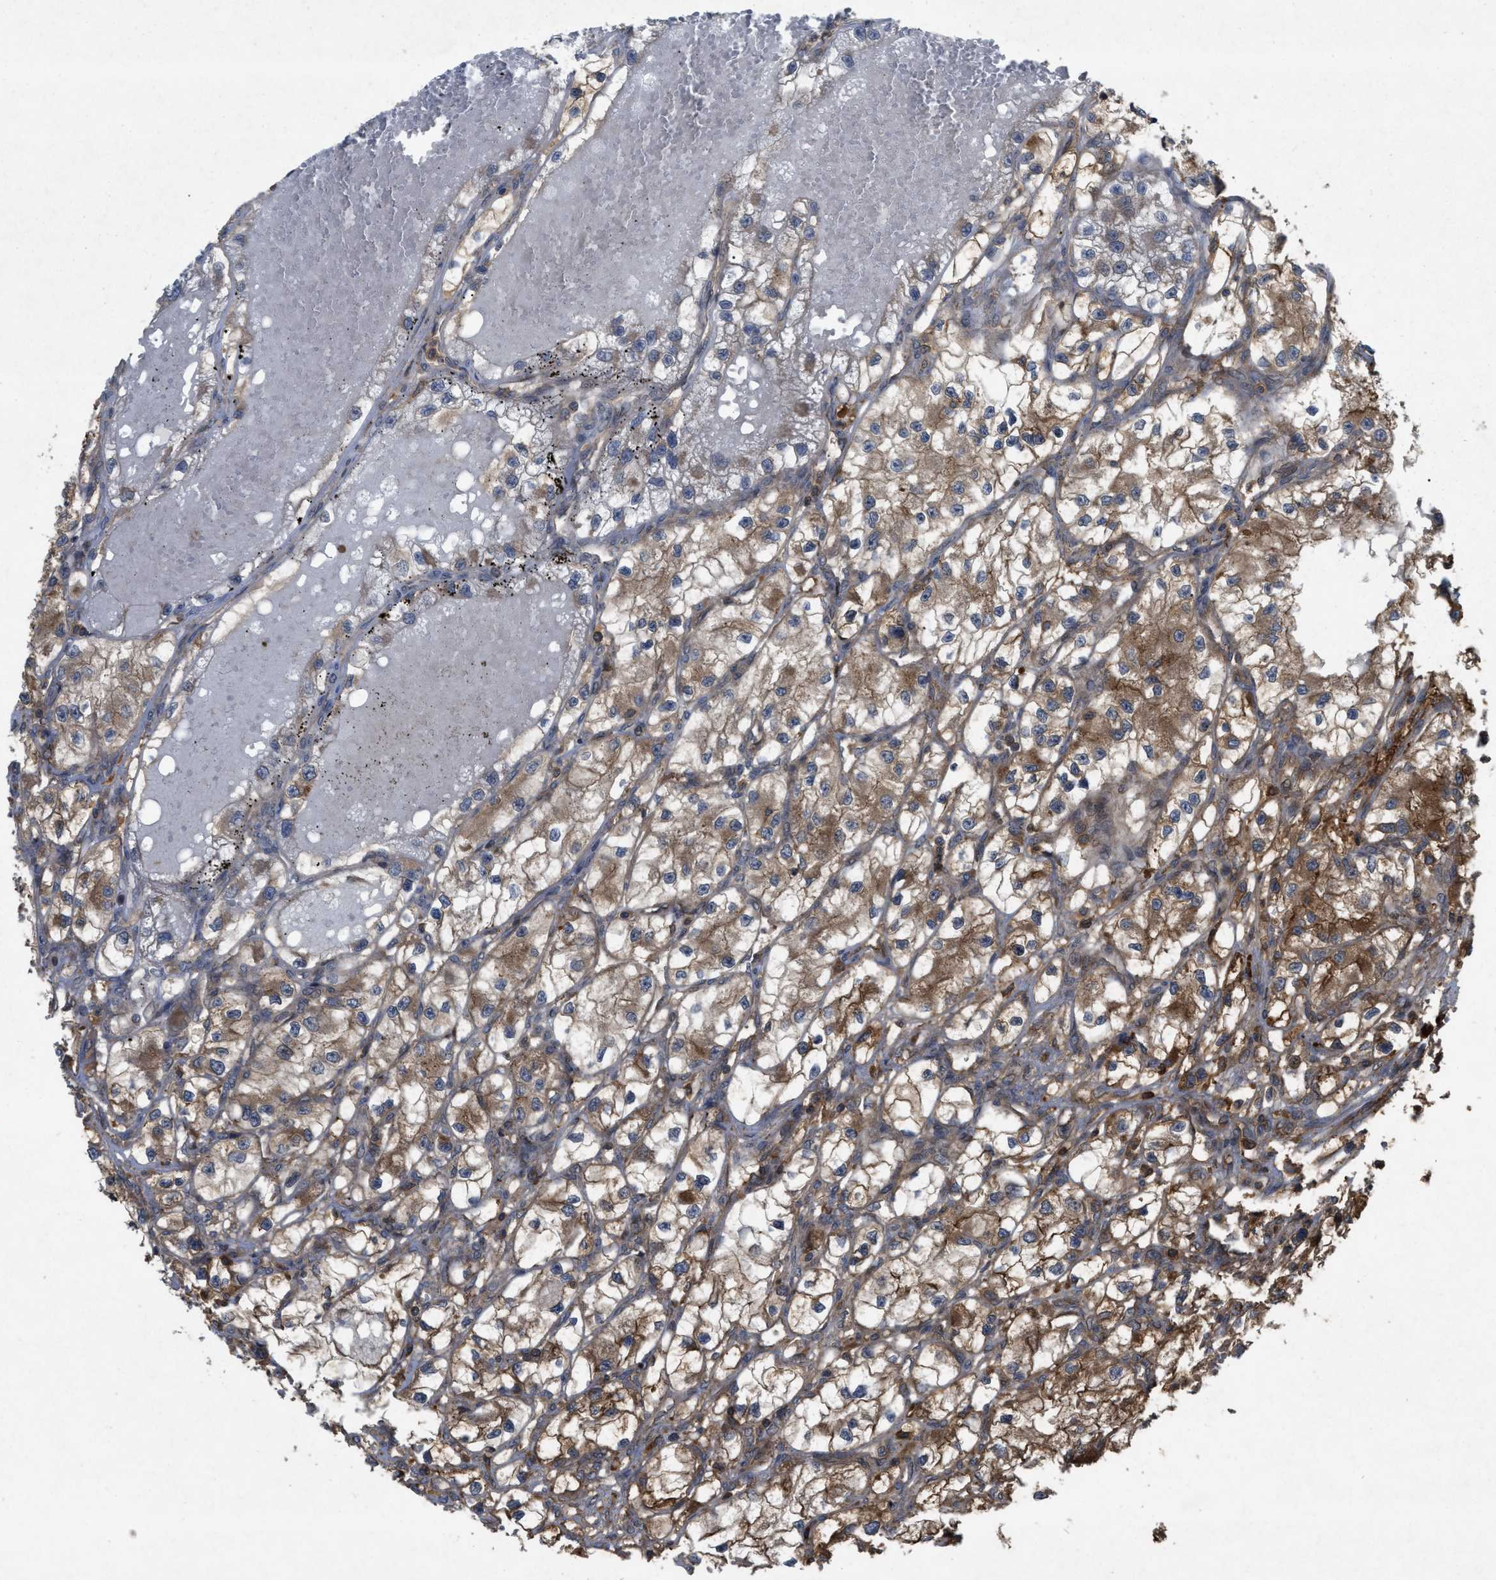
{"staining": {"intensity": "moderate", "quantity": ">75%", "location": "cytoplasmic/membranous"}, "tissue": "renal cancer", "cell_type": "Tumor cells", "image_type": "cancer", "snomed": [{"axis": "morphology", "description": "Adenocarcinoma, NOS"}, {"axis": "topography", "description": "Kidney"}], "caption": "Renal cancer was stained to show a protein in brown. There is medium levels of moderate cytoplasmic/membranous staining in about >75% of tumor cells. (Stains: DAB in brown, nuclei in blue, Microscopy: brightfield microscopy at high magnification).", "gene": "RAB2A", "patient": {"sex": "female", "age": 57}}